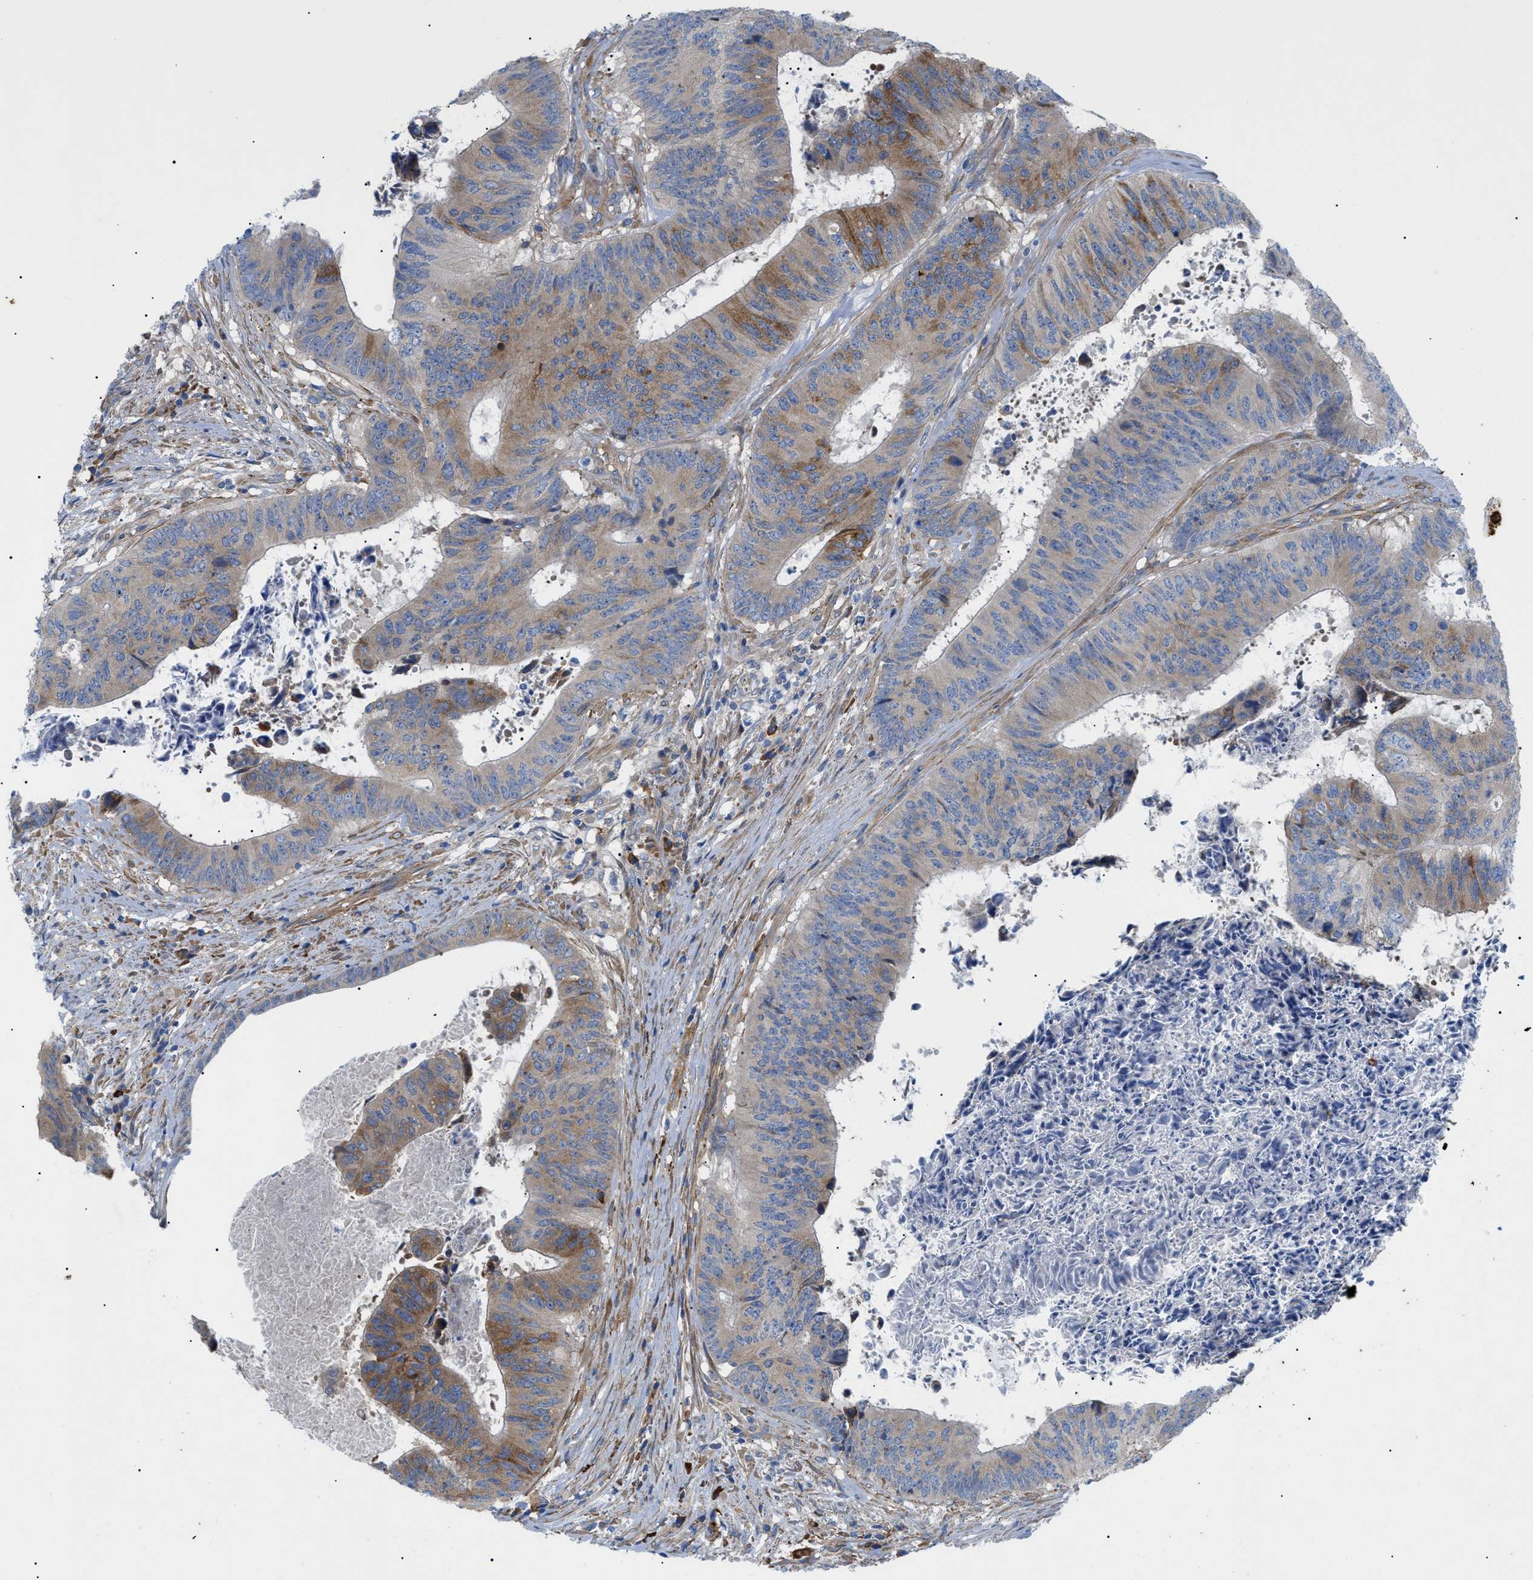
{"staining": {"intensity": "moderate", "quantity": "25%-75%", "location": "cytoplasmic/membranous"}, "tissue": "colorectal cancer", "cell_type": "Tumor cells", "image_type": "cancer", "snomed": [{"axis": "morphology", "description": "Adenocarcinoma, NOS"}, {"axis": "topography", "description": "Rectum"}], "caption": "Immunohistochemistry (IHC) of human adenocarcinoma (colorectal) demonstrates medium levels of moderate cytoplasmic/membranous positivity in approximately 25%-75% of tumor cells.", "gene": "HSPB8", "patient": {"sex": "male", "age": 72}}